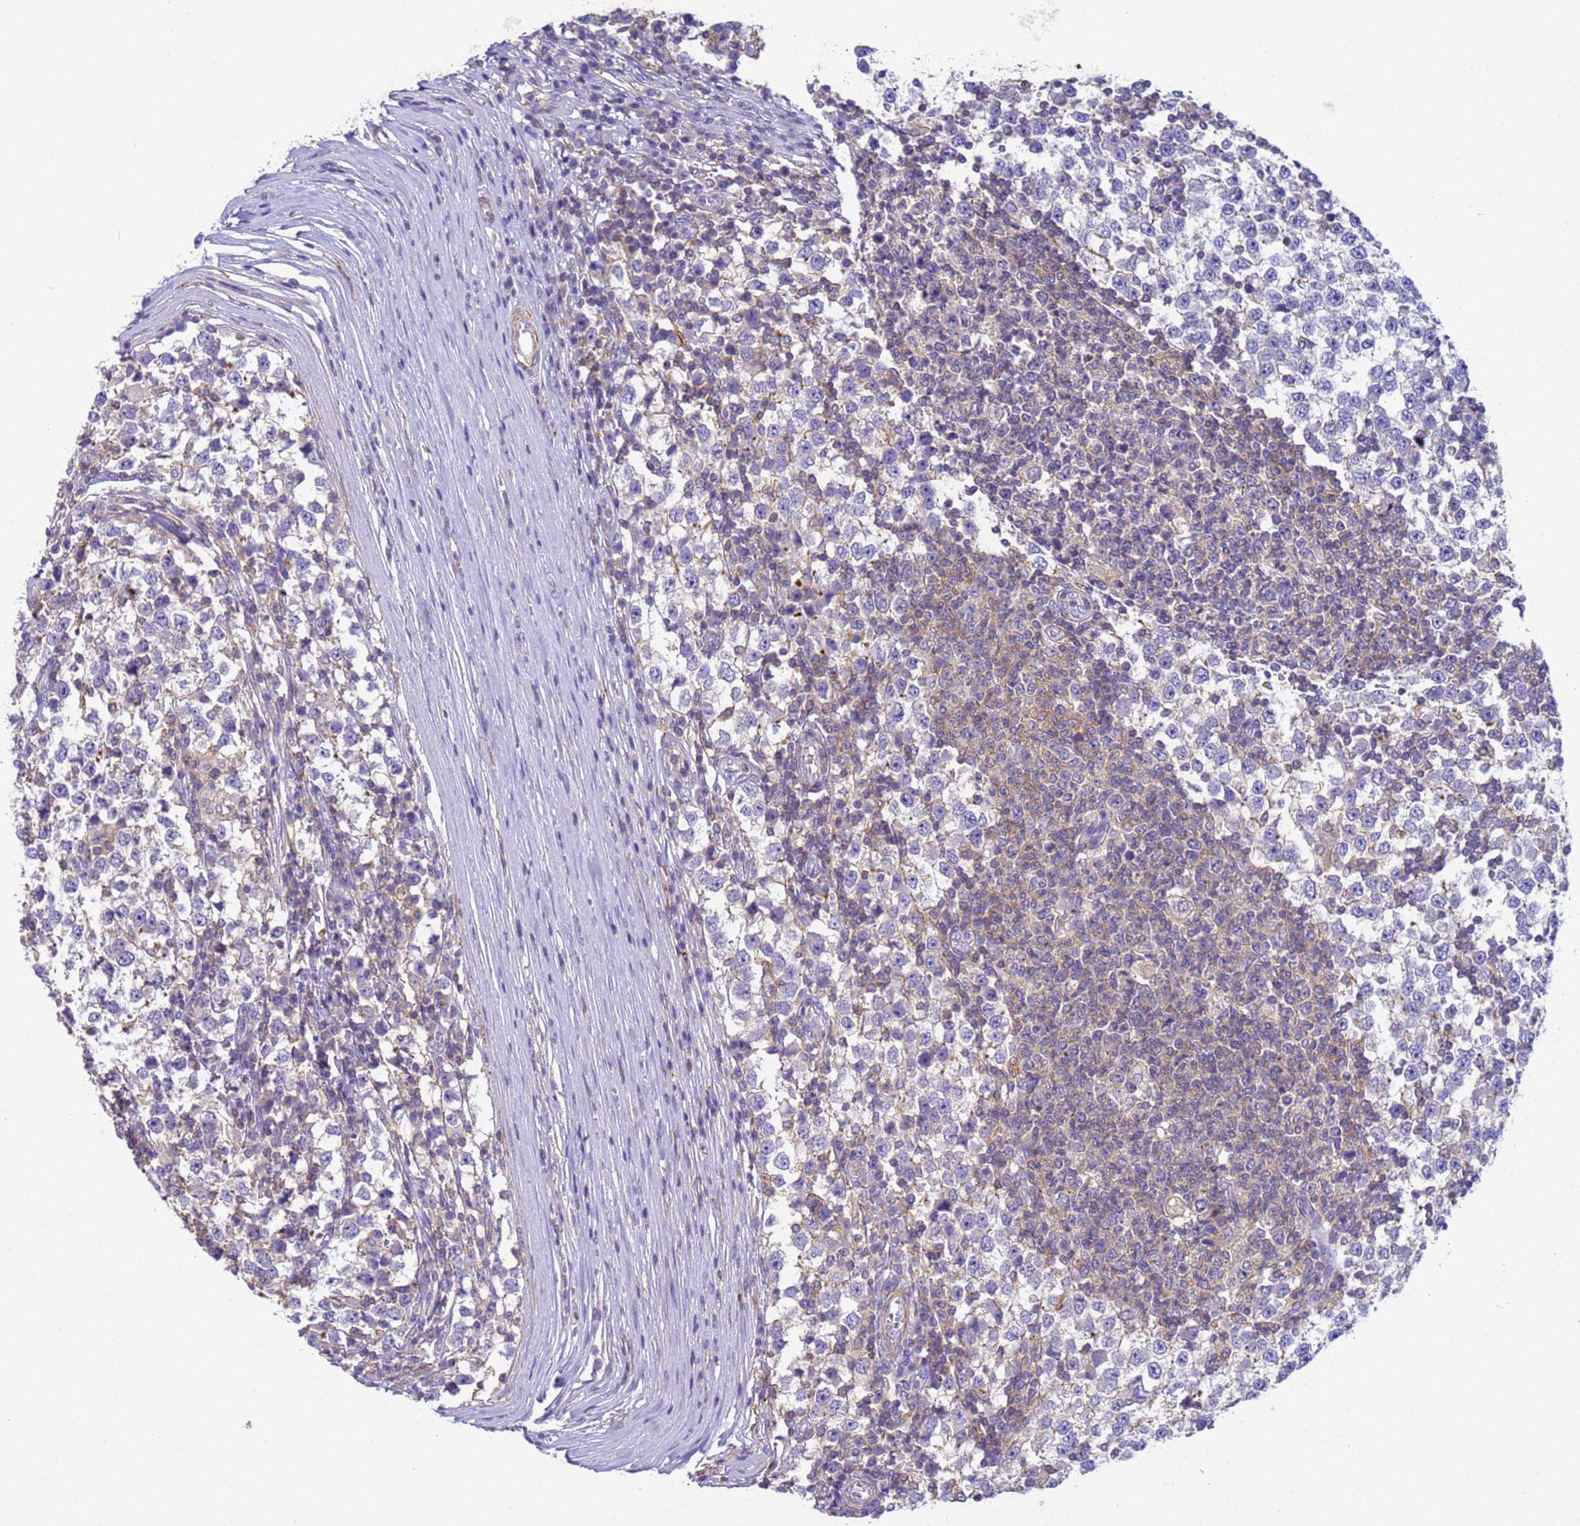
{"staining": {"intensity": "negative", "quantity": "none", "location": "none"}, "tissue": "testis cancer", "cell_type": "Tumor cells", "image_type": "cancer", "snomed": [{"axis": "morphology", "description": "Seminoma, NOS"}, {"axis": "topography", "description": "Testis"}], "caption": "High magnification brightfield microscopy of testis cancer (seminoma) stained with DAB (brown) and counterstained with hematoxylin (blue): tumor cells show no significant expression.", "gene": "KLHL13", "patient": {"sex": "male", "age": 65}}